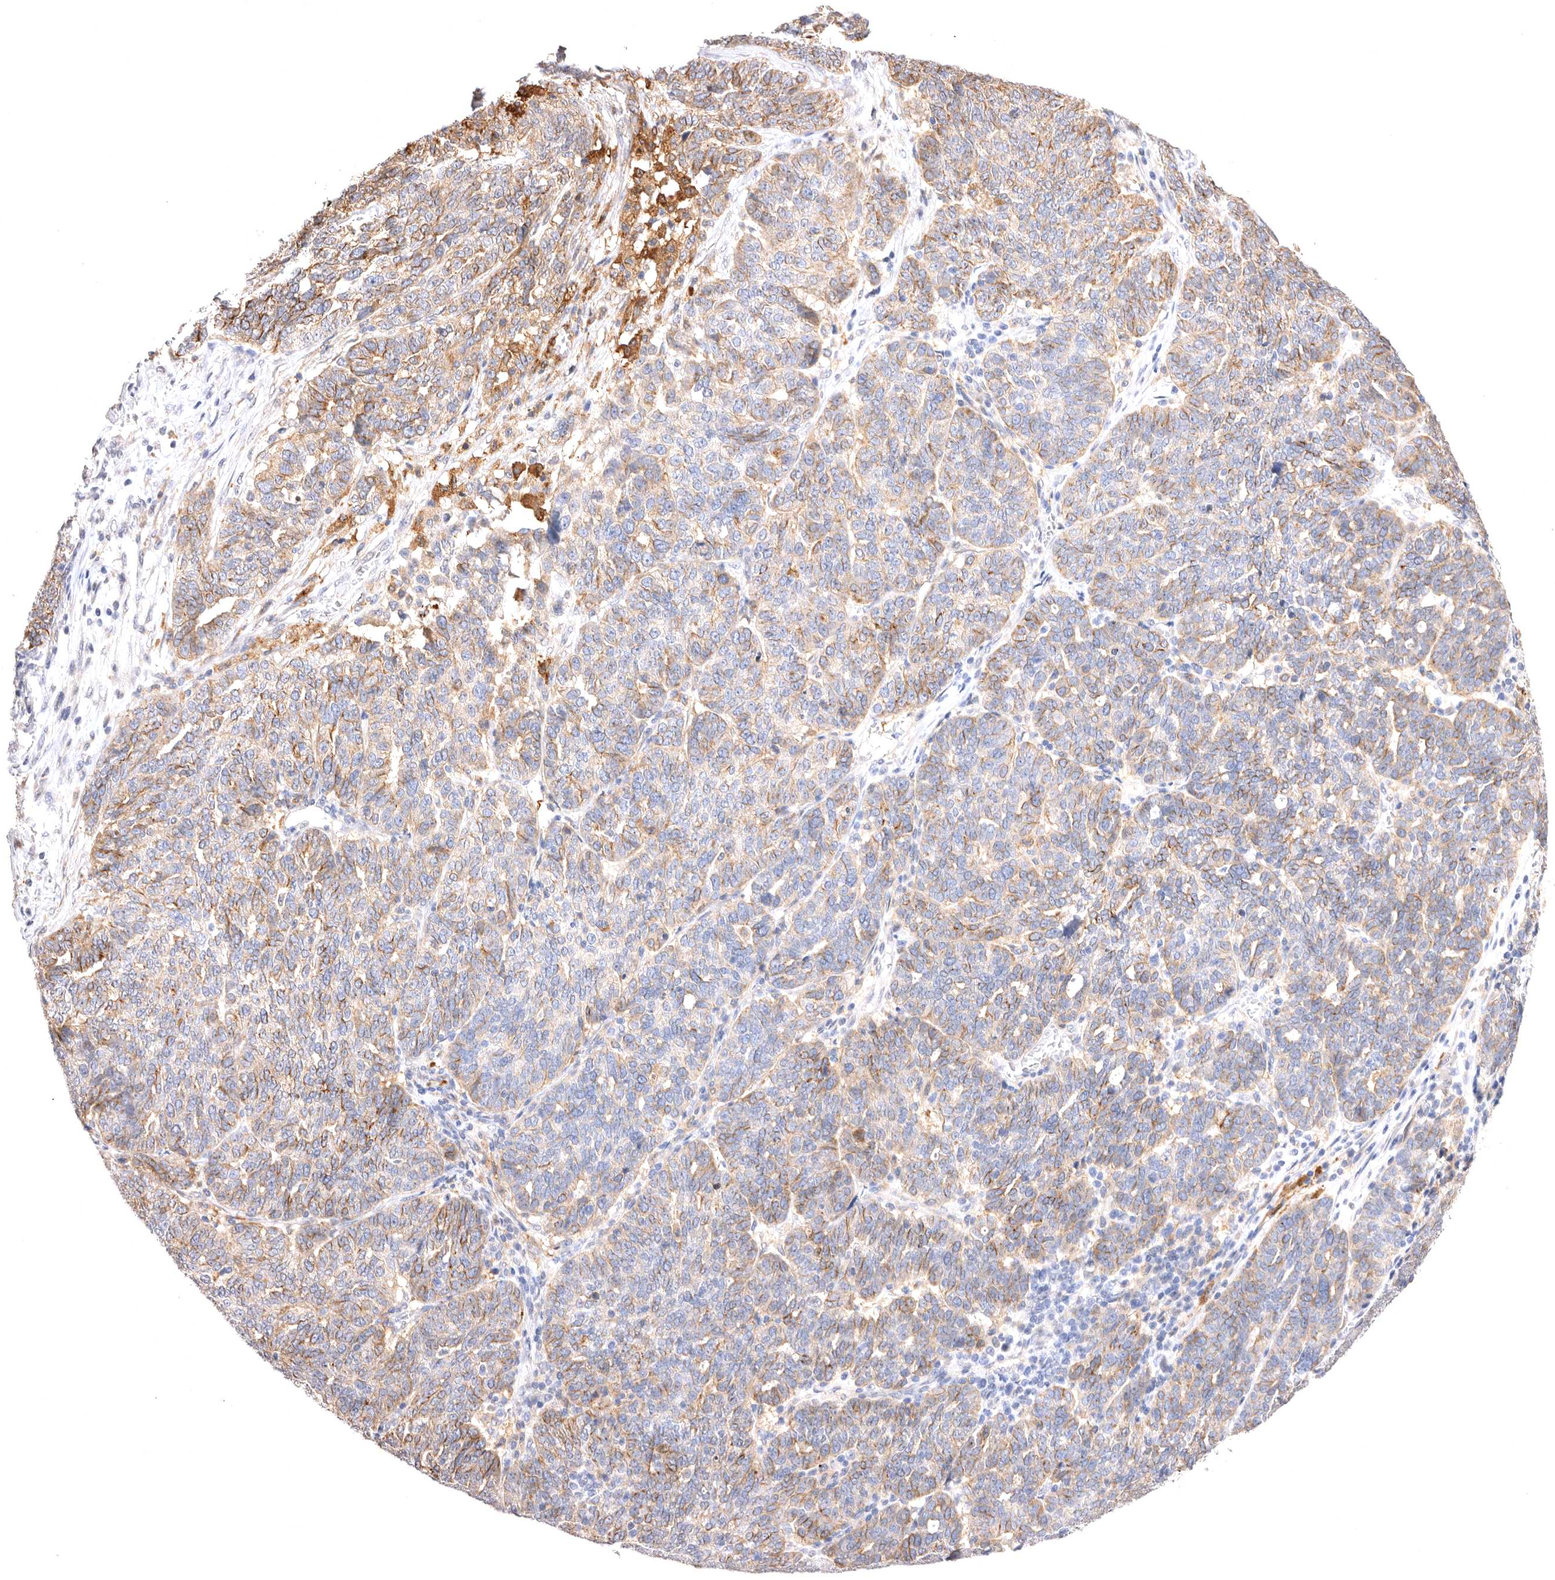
{"staining": {"intensity": "weak", "quantity": ">75%", "location": "cytoplasmic/membranous"}, "tissue": "ovarian cancer", "cell_type": "Tumor cells", "image_type": "cancer", "snomed": [{"axis": "morphology", "description": "Cystadenocarcinoma, serous, NOS"}, {"axis": "topography", "description": "Ovary"}], "caption": "Immunohistochemical staining of ovarian cancer shows low levels of weak cytoplasmic/membranous positivity in about >75% of tumor cells. The staining is performed using DAB (3,3'-diaminobenzidine) brown chromogen to label protein expression. The nuclei are counter-stained blue using hematoxylin.", "gene": "VPS45", "patient": {"sex": "female", "age": 59}}